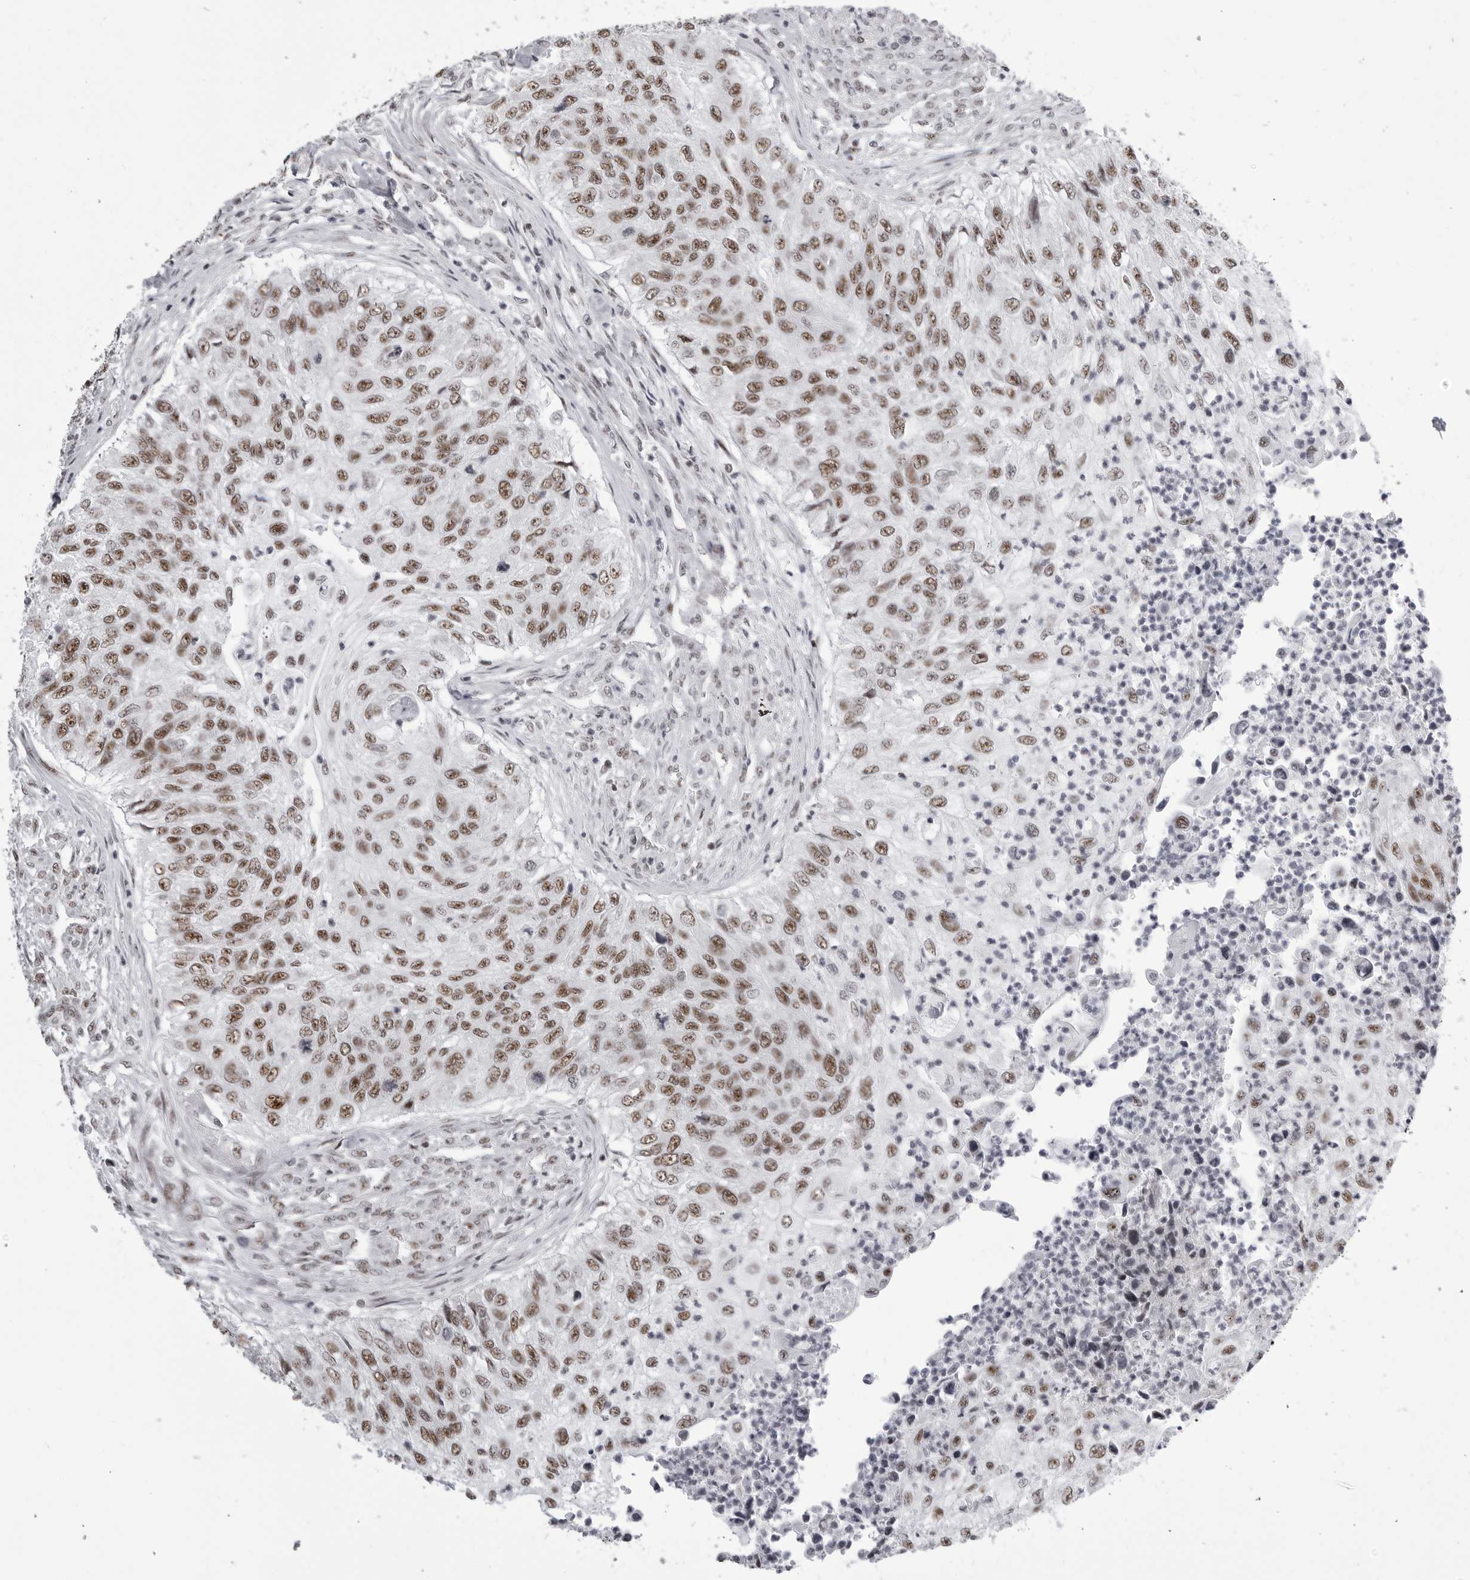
{"staining": {"intensity": "moderate", "quantity": ">75%", "location": "nuclear"}, "tissue": "urothelial cancer", "cell_type": "Tumor cells", "image_type": "cancer", "snomed": [{"axis": "morphology", "description": "Urothelial carcinoma, High grade"}, {"axis": "topography", "description": "Urinary bladder"}], "caption": "Urothelial cancer stained with a brown dye demonstrates moderate nuclear positive expression in approximately >75% of tumor cells.", "gene": "WRAP53", "patient": {"sex": "female", "age": 60}}